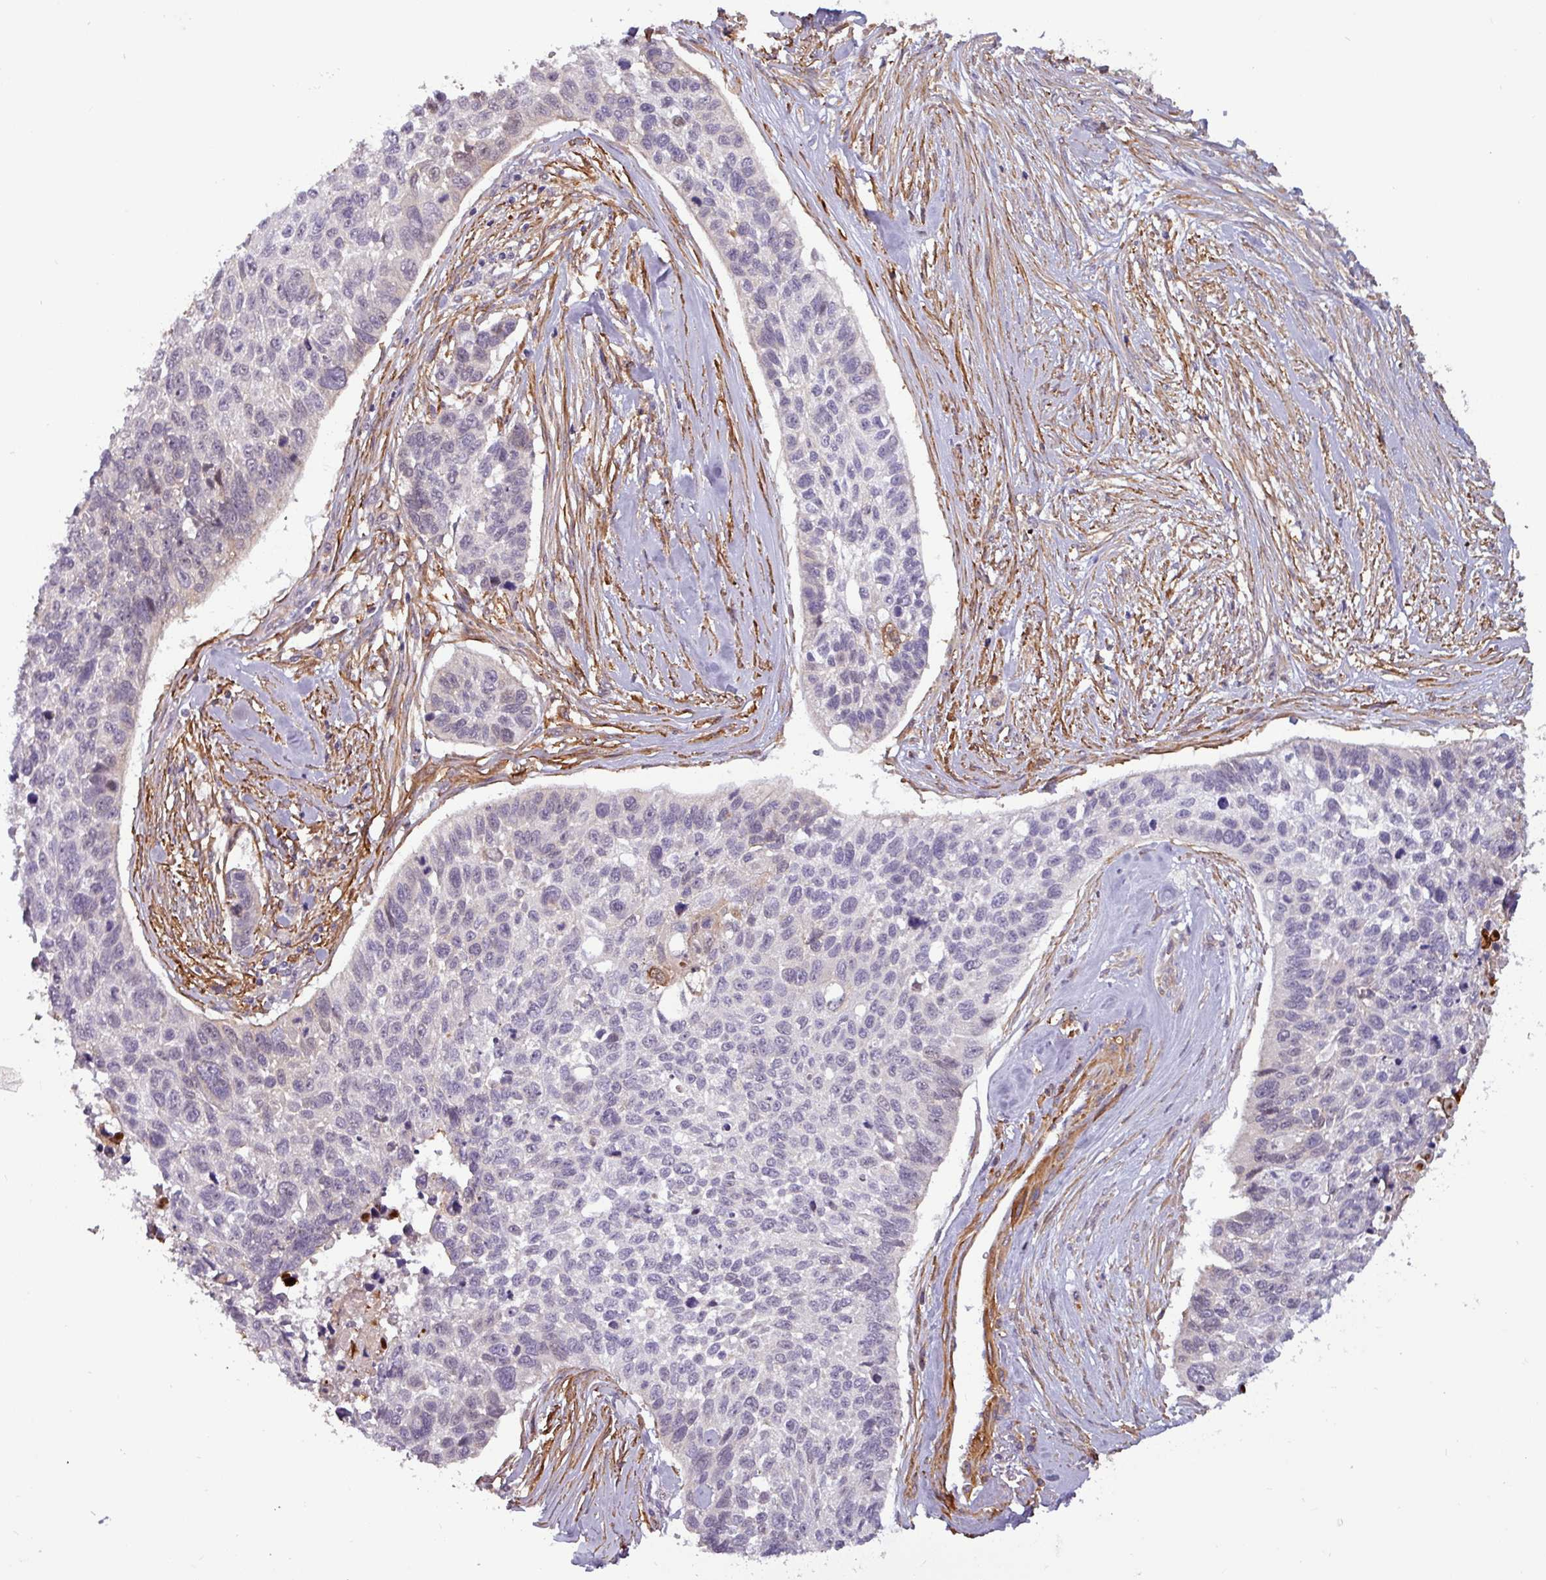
{"staining": {"intensity": "negative", "quantity": "none", "location": "none"}, "tissue": "lung cancer", "cell_type": "Tumor cells", "image_type": "cancer", "snomed": [{"axis": "morphology", "description": "Squamous cell carcinoma, NOS"}, {"axis": "topography", "description": "Lung"}], "caption": "The immunohistochemistry (IHC) photomicrograph has no significant expression in tumor cells of lung cancer tissue.", "gene": "PCED1A", "patient": {"sex": "male", "age": 62}}